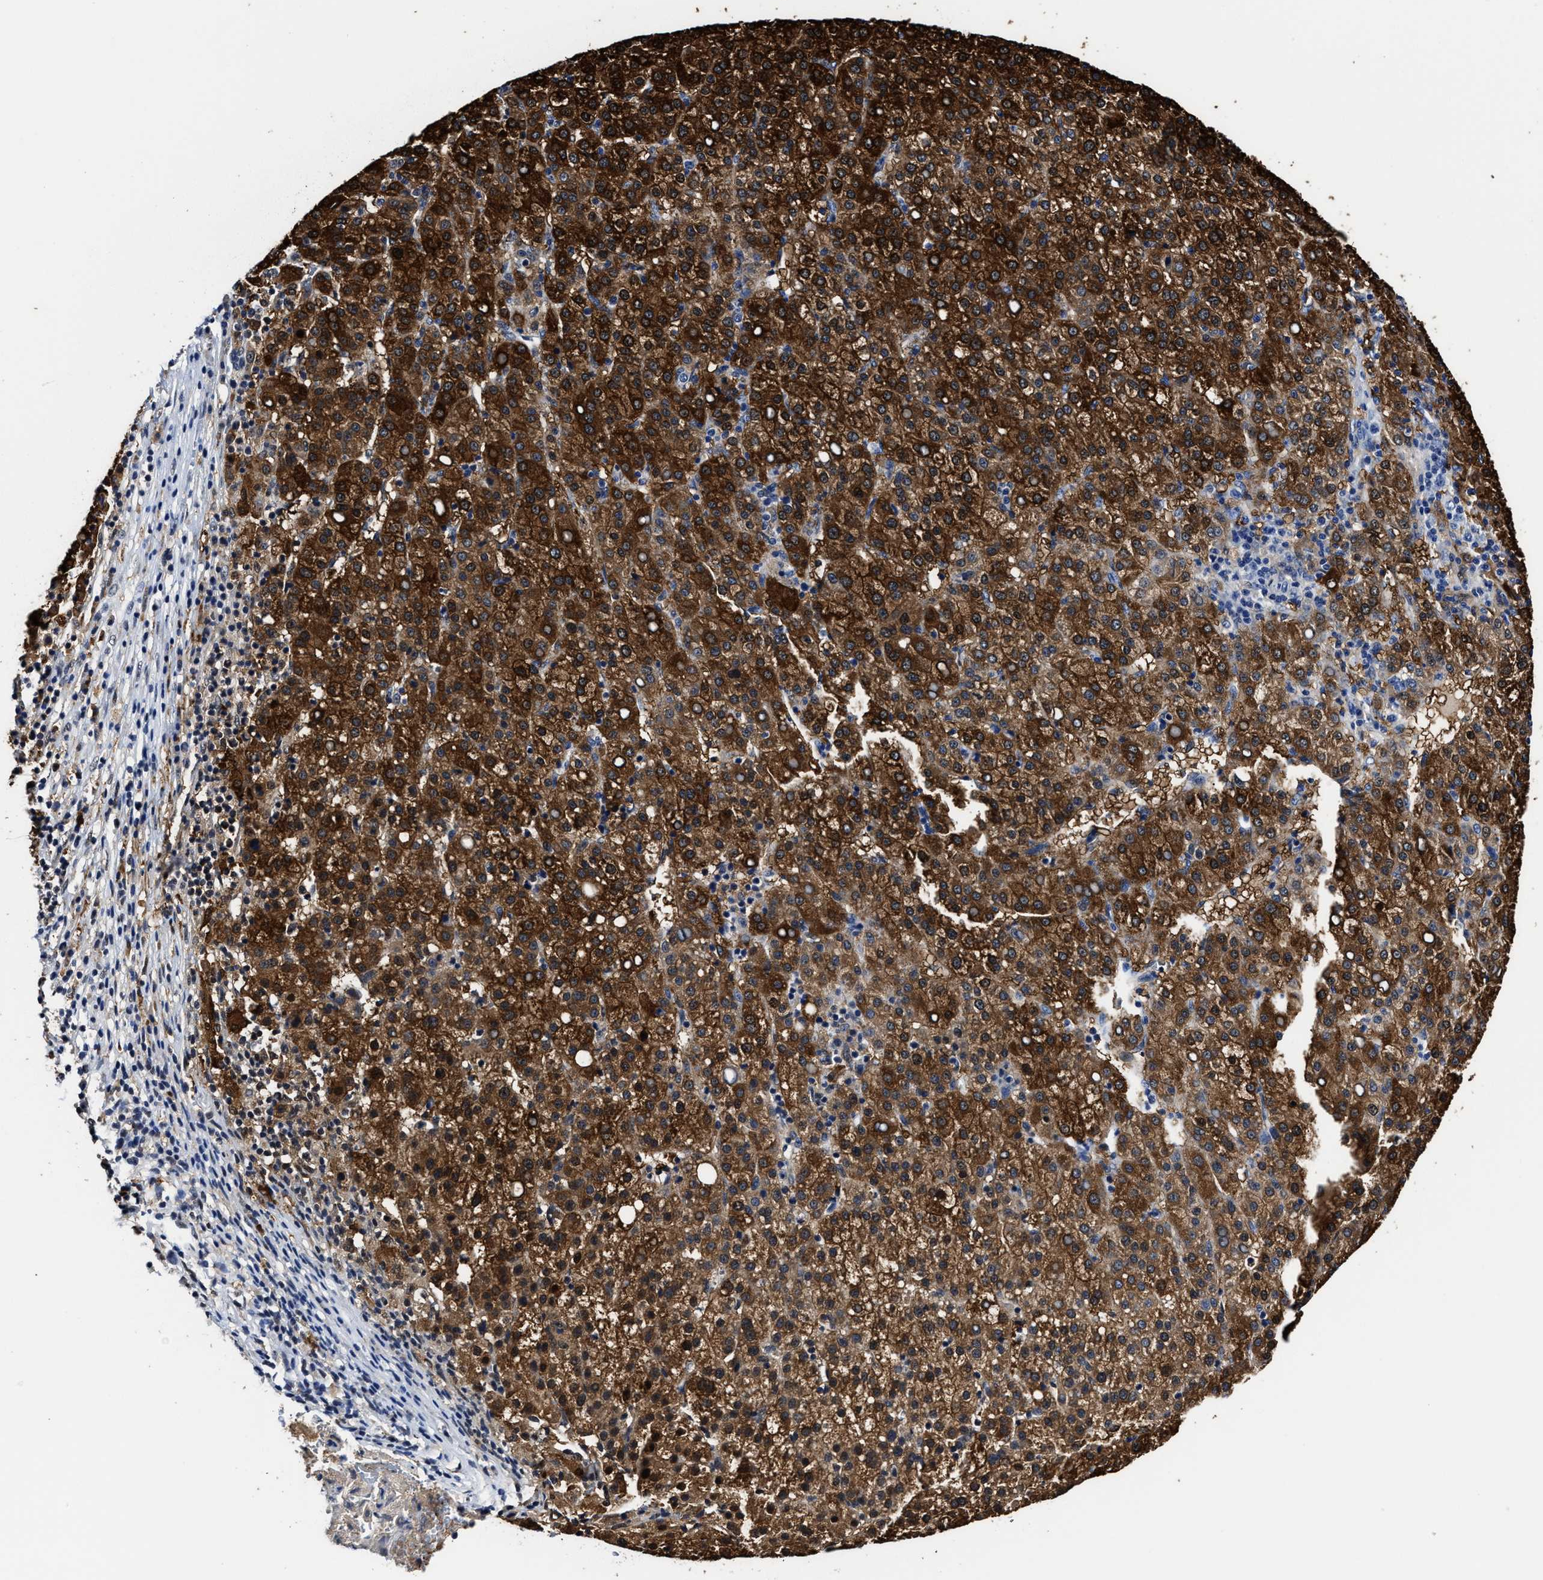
{"staining": {"intensity": "strong", "quantity": ">75%", "location": "cytoplasmic/membranous,nuclear"}, "tissue": "liver cancer", "cell_type": "Tumor cells", "image_type": "cancer", "snomed": [{"axis": "morphology", "description": "Carcinoma, Hepatocellular, NOS"}, {"axis": "topography", "description": "Liver"}], "caption": "DAB immunohistochemical staining of liver cancer (hepatocellular carcinoma) reveals strong cytoplasmic/membranous and nuclear protein positivity in approximately >75% of tumor cells.", "gene": "PRPF4B", "patient": {"sex": "female", "age": 58}}